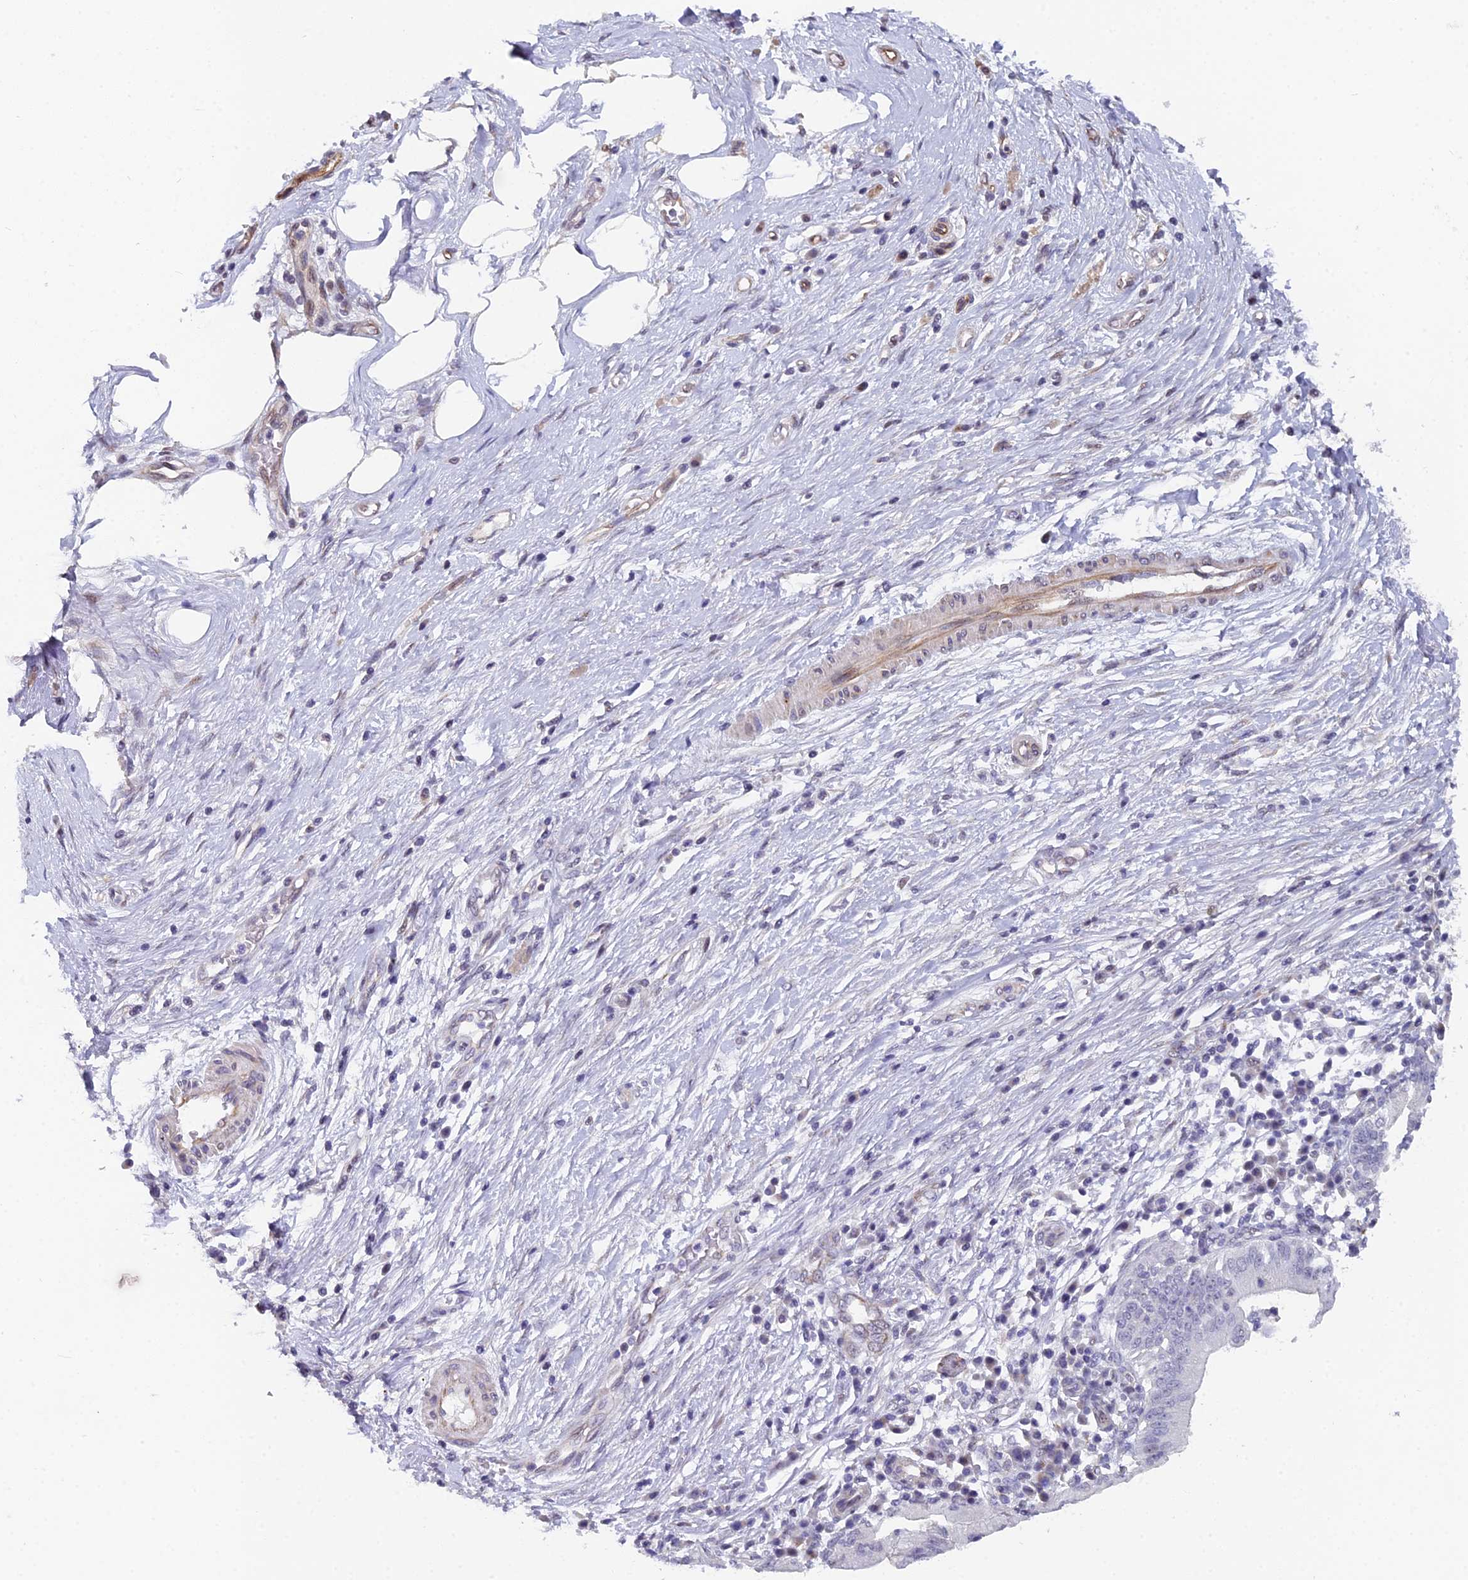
{"staining": {"intensity": "negative", "quantity": "none", "location": "none"}, "tissue": "pancreatic cancer", "cell_type": "Tumor cells", "image_type": "cancer", "snomed": [{"axis": "morphology", "description": "Adenocarcinoma, NOS"}, {"axis": "topography", "description": "Pancreas"}], "caption": "Immunohistochemical staining of pancreatic cancer (adenocarcinoma) demonstrates no significant positivity in tumor cells. The staining was performed using DAB (3,3'-diaminobenzidine) to visualize the protein expression in brown, while the nuclei were stained in blue with hematoxylin (Magnification: 20x).", "gene": "XKR9", "patient": {"sex": "male", "age": 68}}